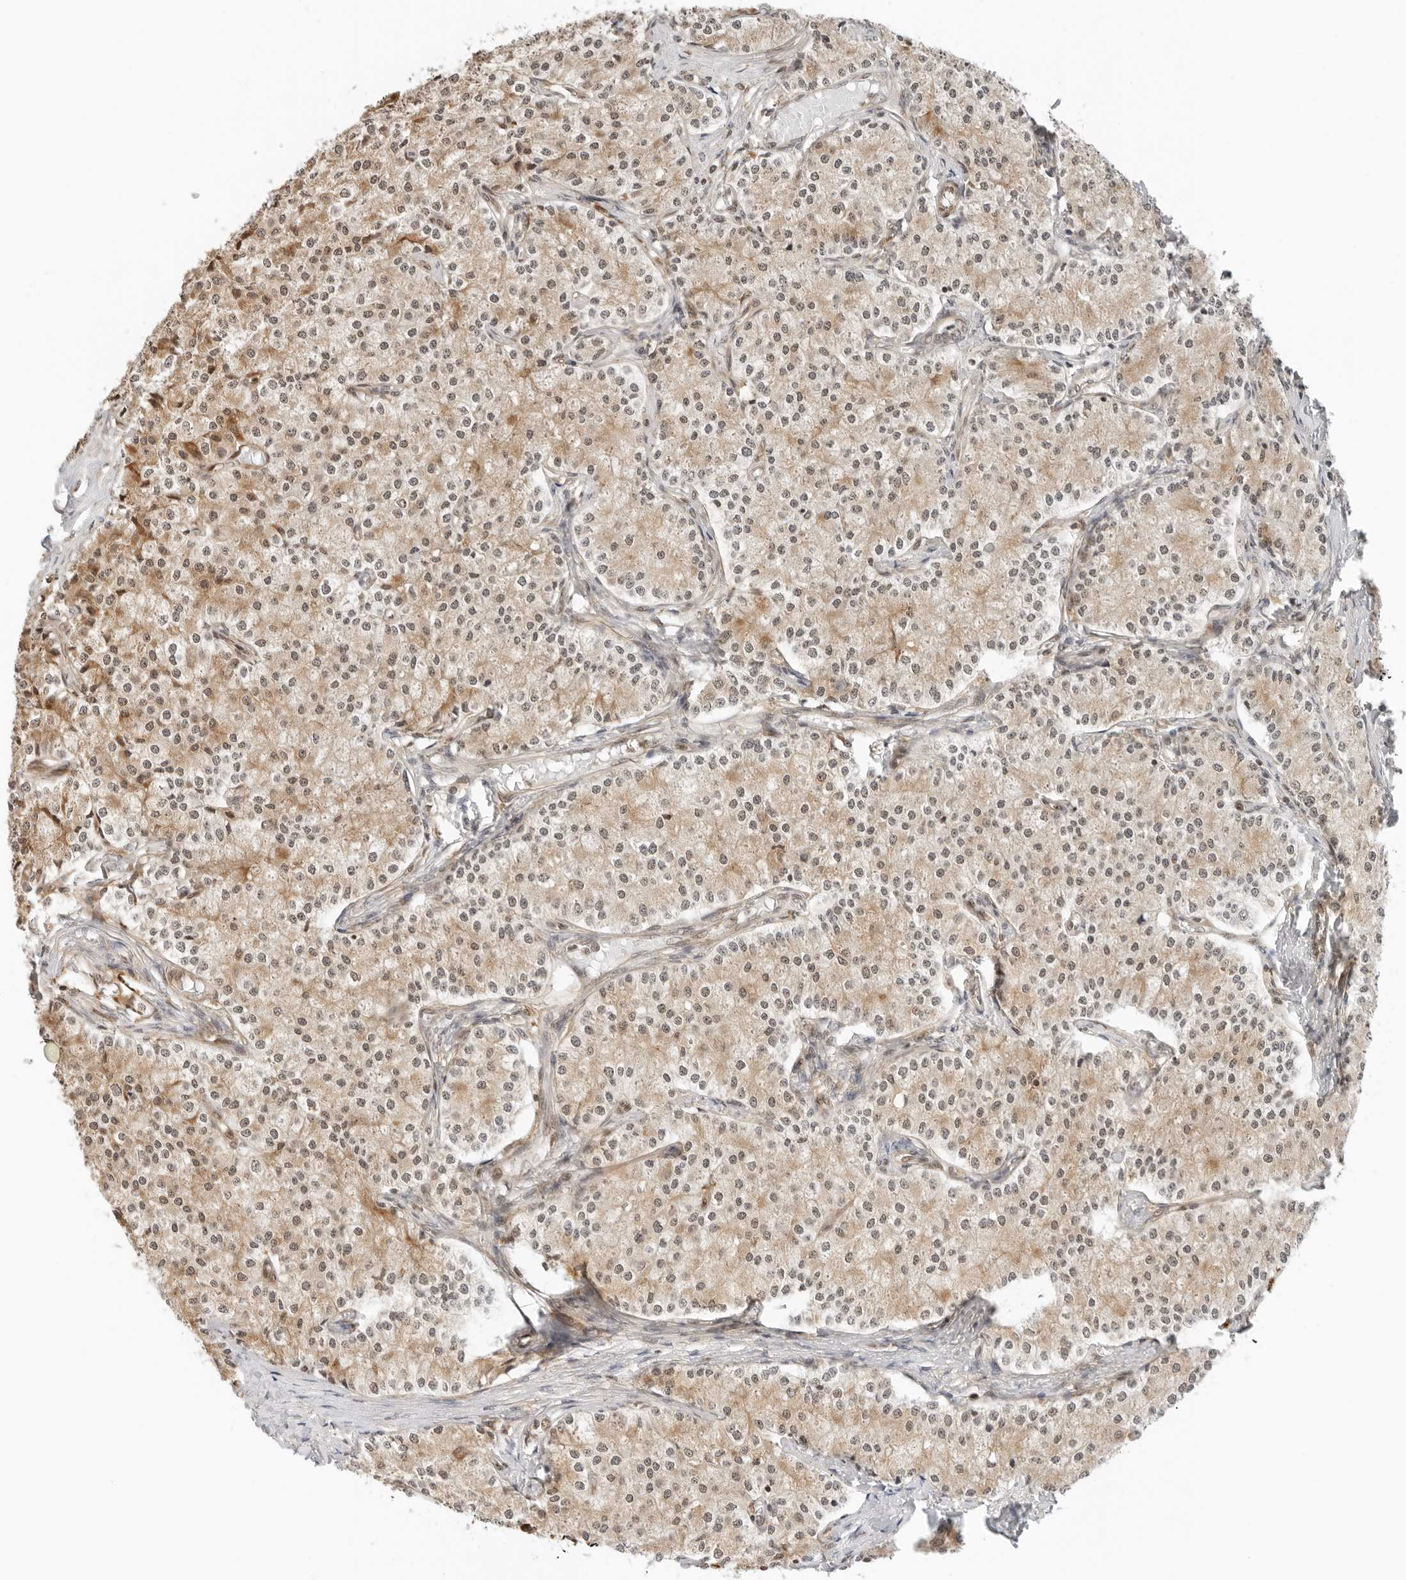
{"staining": {"intensity": "weak", "quantity": ">75%", "location": "cytoplasmic/membranous"}, "tissue": "carcinoid", "cell_type": "Tumor cells", "image_type": "cancer", "snomed": [{"axis": "morphology", "description": "Carcinoid, malignant, NOS"}, {"axis": "topography", "description": "Colon"}], "caption": "Protein analysis of carcinoid (malignant) tissue exhibits weak cytoplasmic/membranous positivity in about >75% of tumor cells.", "gene": "RC3H1", "patient": {"sex": "female", "age": 52}}